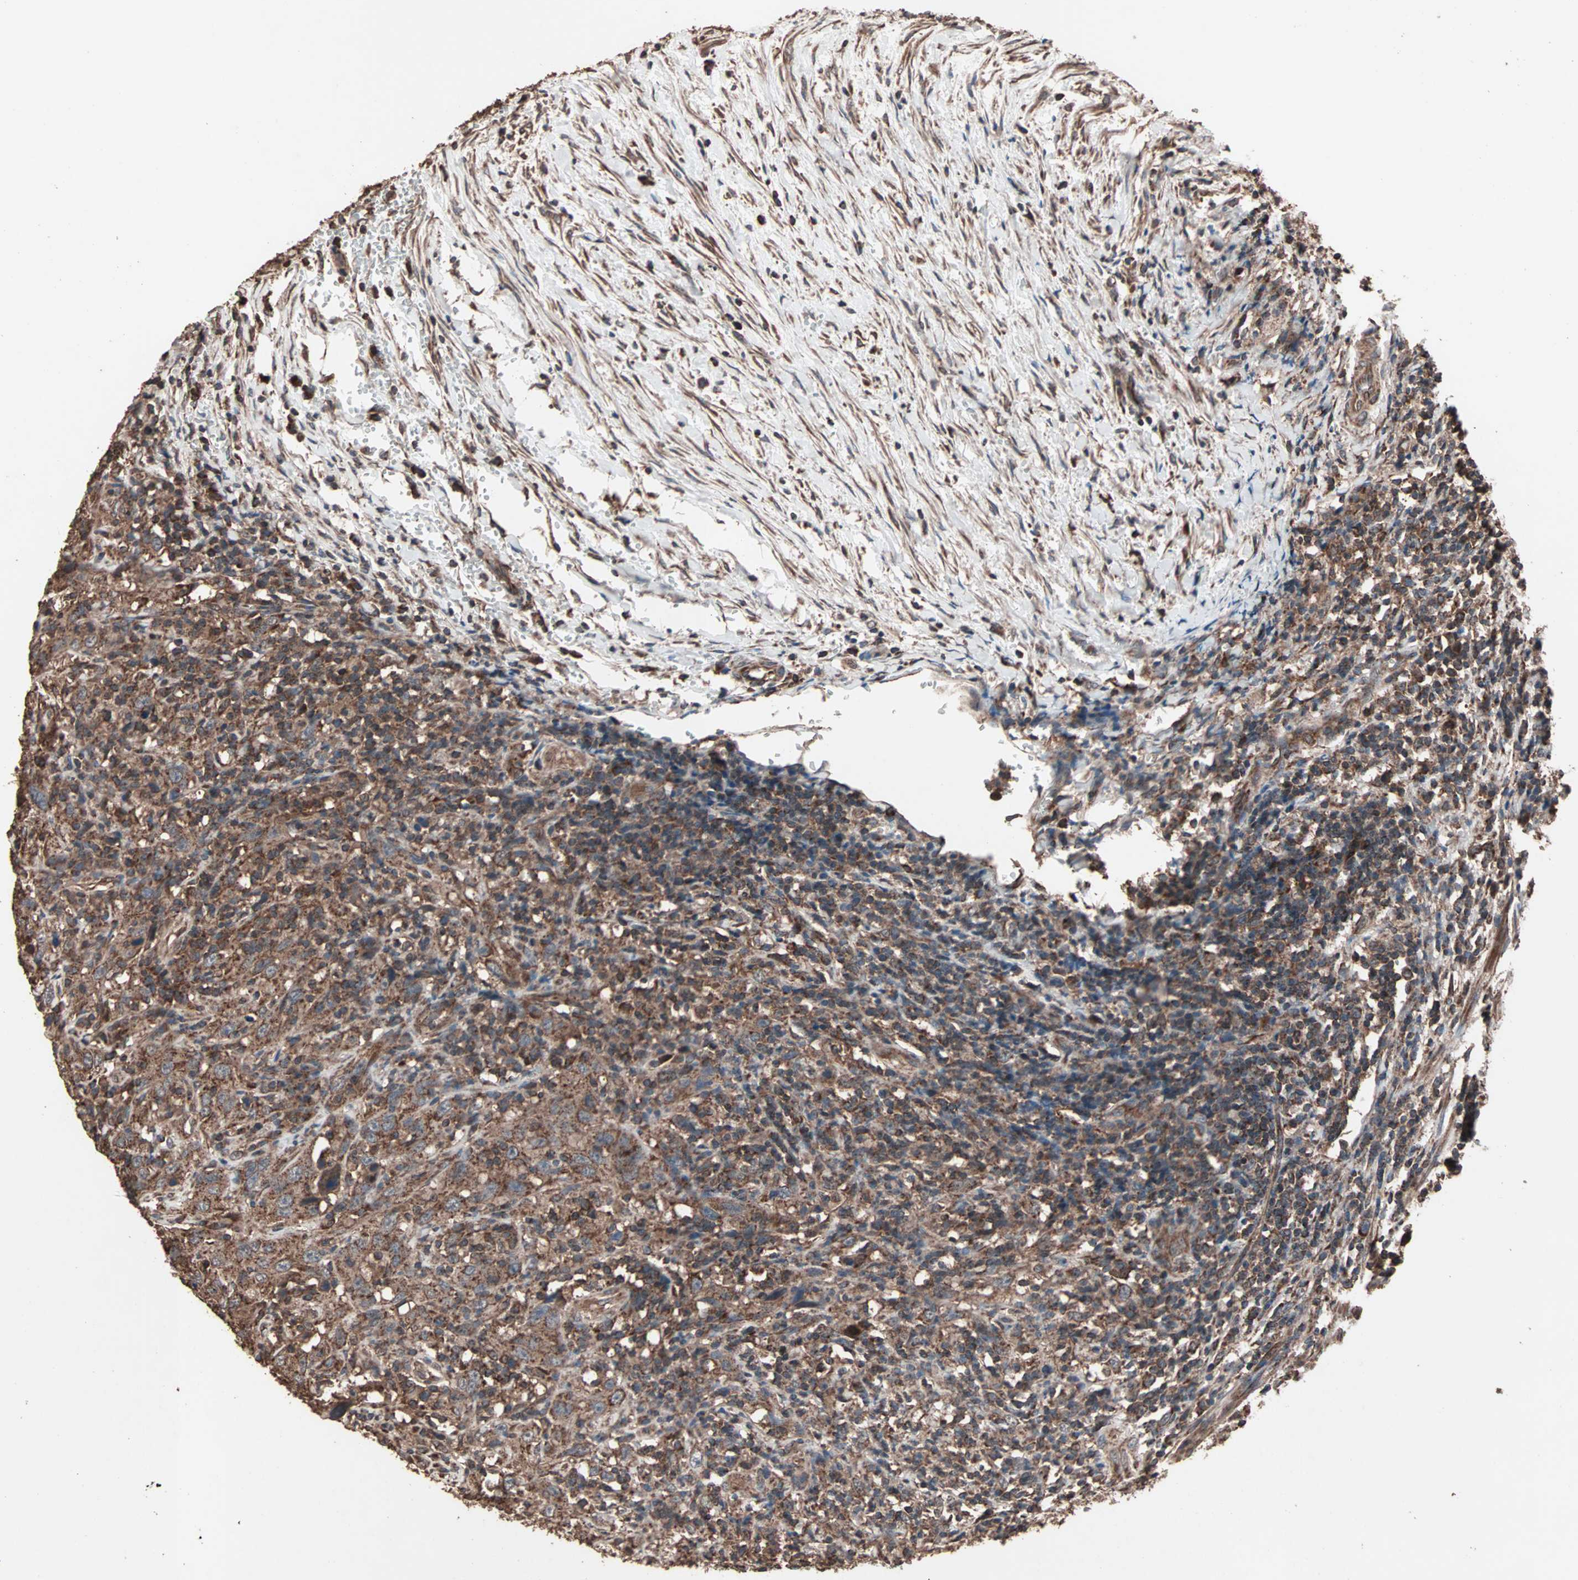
{"staining": {"intensity": "strong", "quantity": ">75%", "location": "cytoplasmic/membranous"}, "tissue": "urothelial cancer", "cell_type": "Tumor cells", "image_type": "cancer", "snomed": [{"axis": "morphology", "description": "Urothelial carcinoma, High grade"}, {"axis": "topography", "description": "Urinary bladder"}], "caption": "Approximately >75% of tumor cells in human urothelial cancer display strong cytoplasmic/membranous protein expression as visualized by brown immunohistochemical staining.", "gene": "MRPL2", "patient": {"sex": "male", "age": 61}}